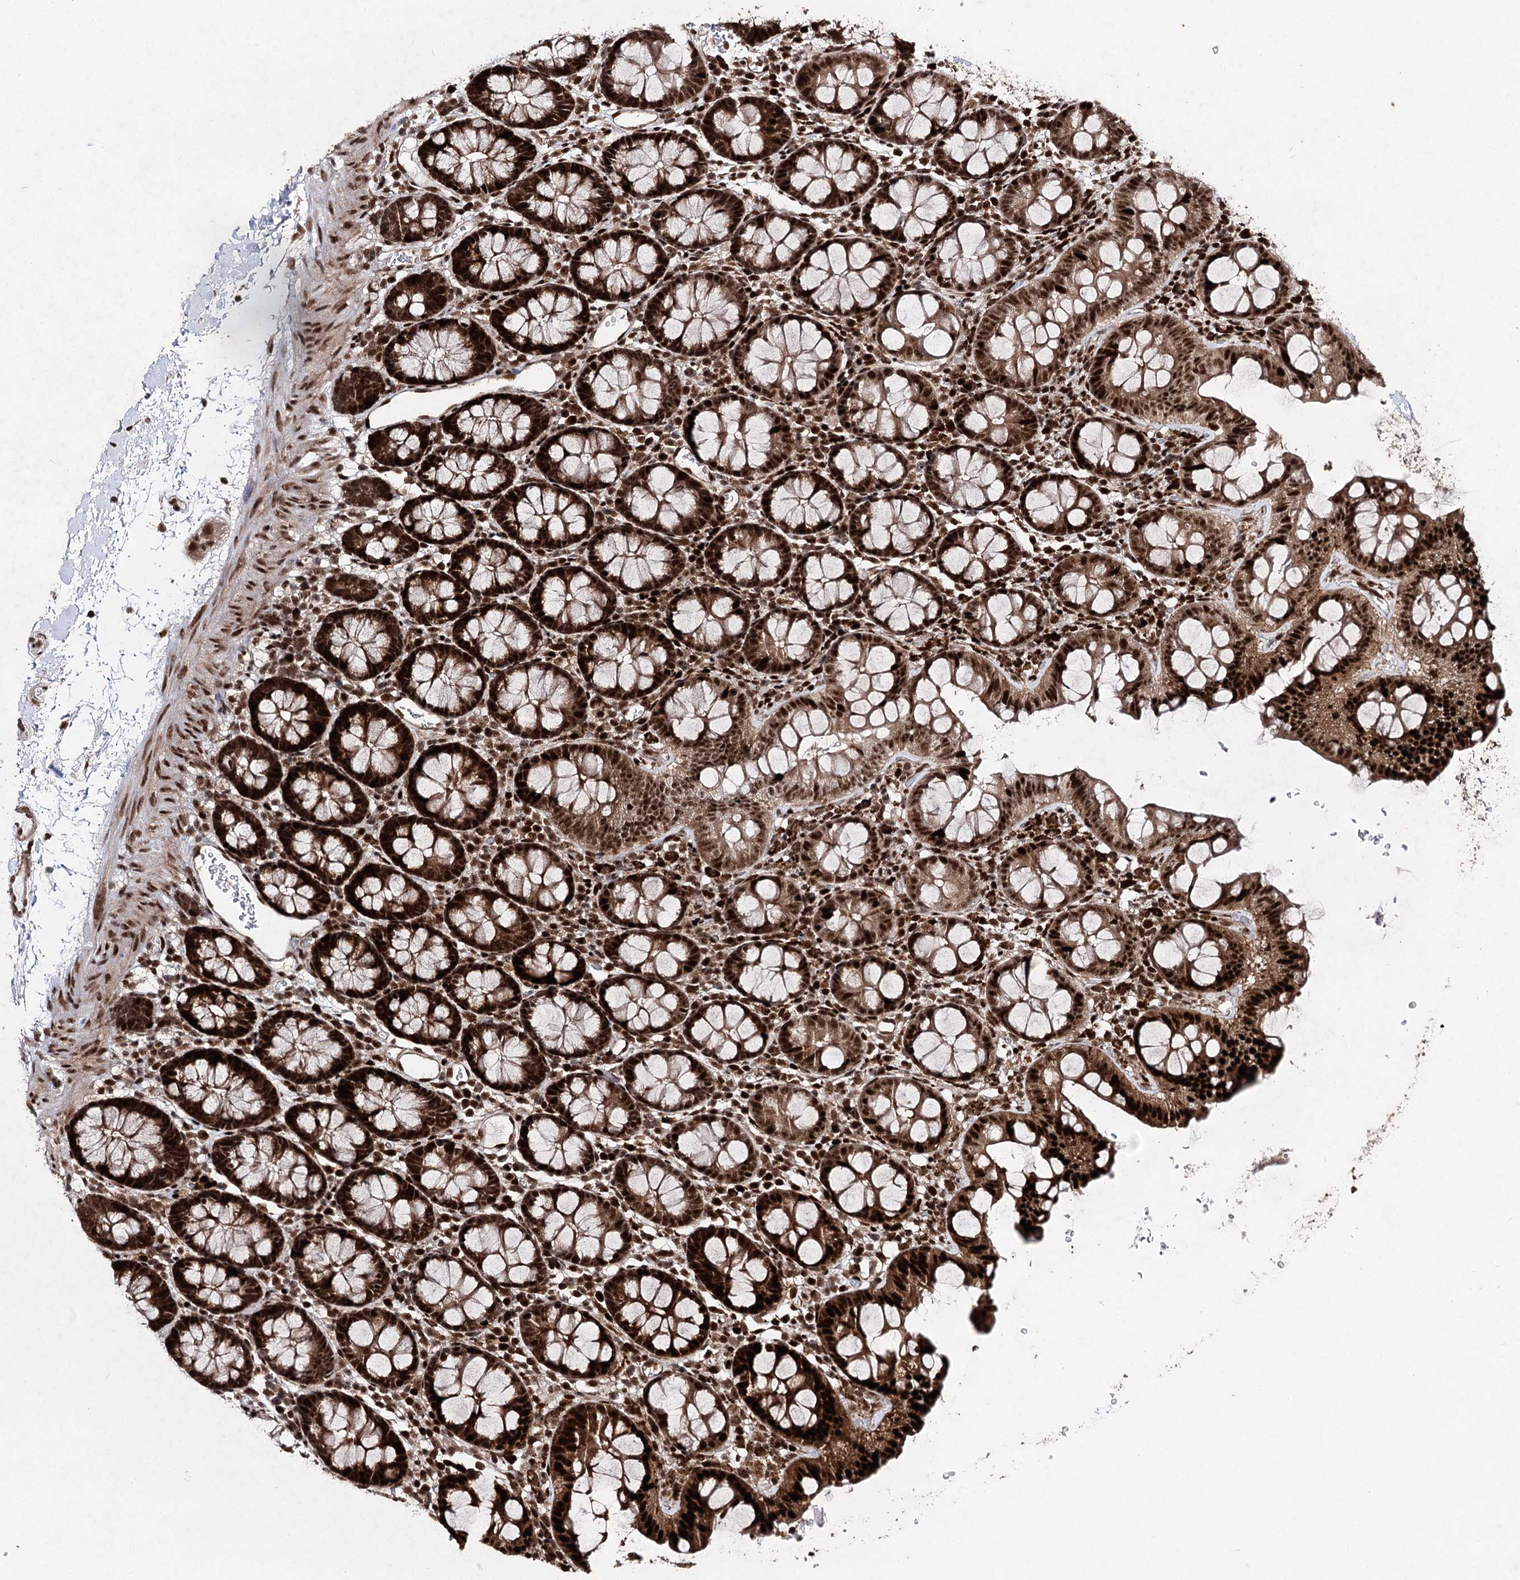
{"staining": {"intensity": "strong", "quantity": ">75%", "location": "cytoplasmic/membranous,nuclear"}, "tissue": "colon", "cell_type": "Endothelial cells", "image_type": "normal", "snomed": [{"axis": "morphology", "description": "Normal tissue, NOS"}, {"axis": "topography", "description": "Colon"}], "caption": "Immunohistochemistry (IHC) of unremarkable colon demonstrates high levels of strong cytoplasmic/membranous,nuclear staining in about >75% of endothelial cells. (brown staining indicates protein expression, while blue staining denotes nuclei).", "gene": "PDCD4", "patient": {"sex": "male", "age": 75}}